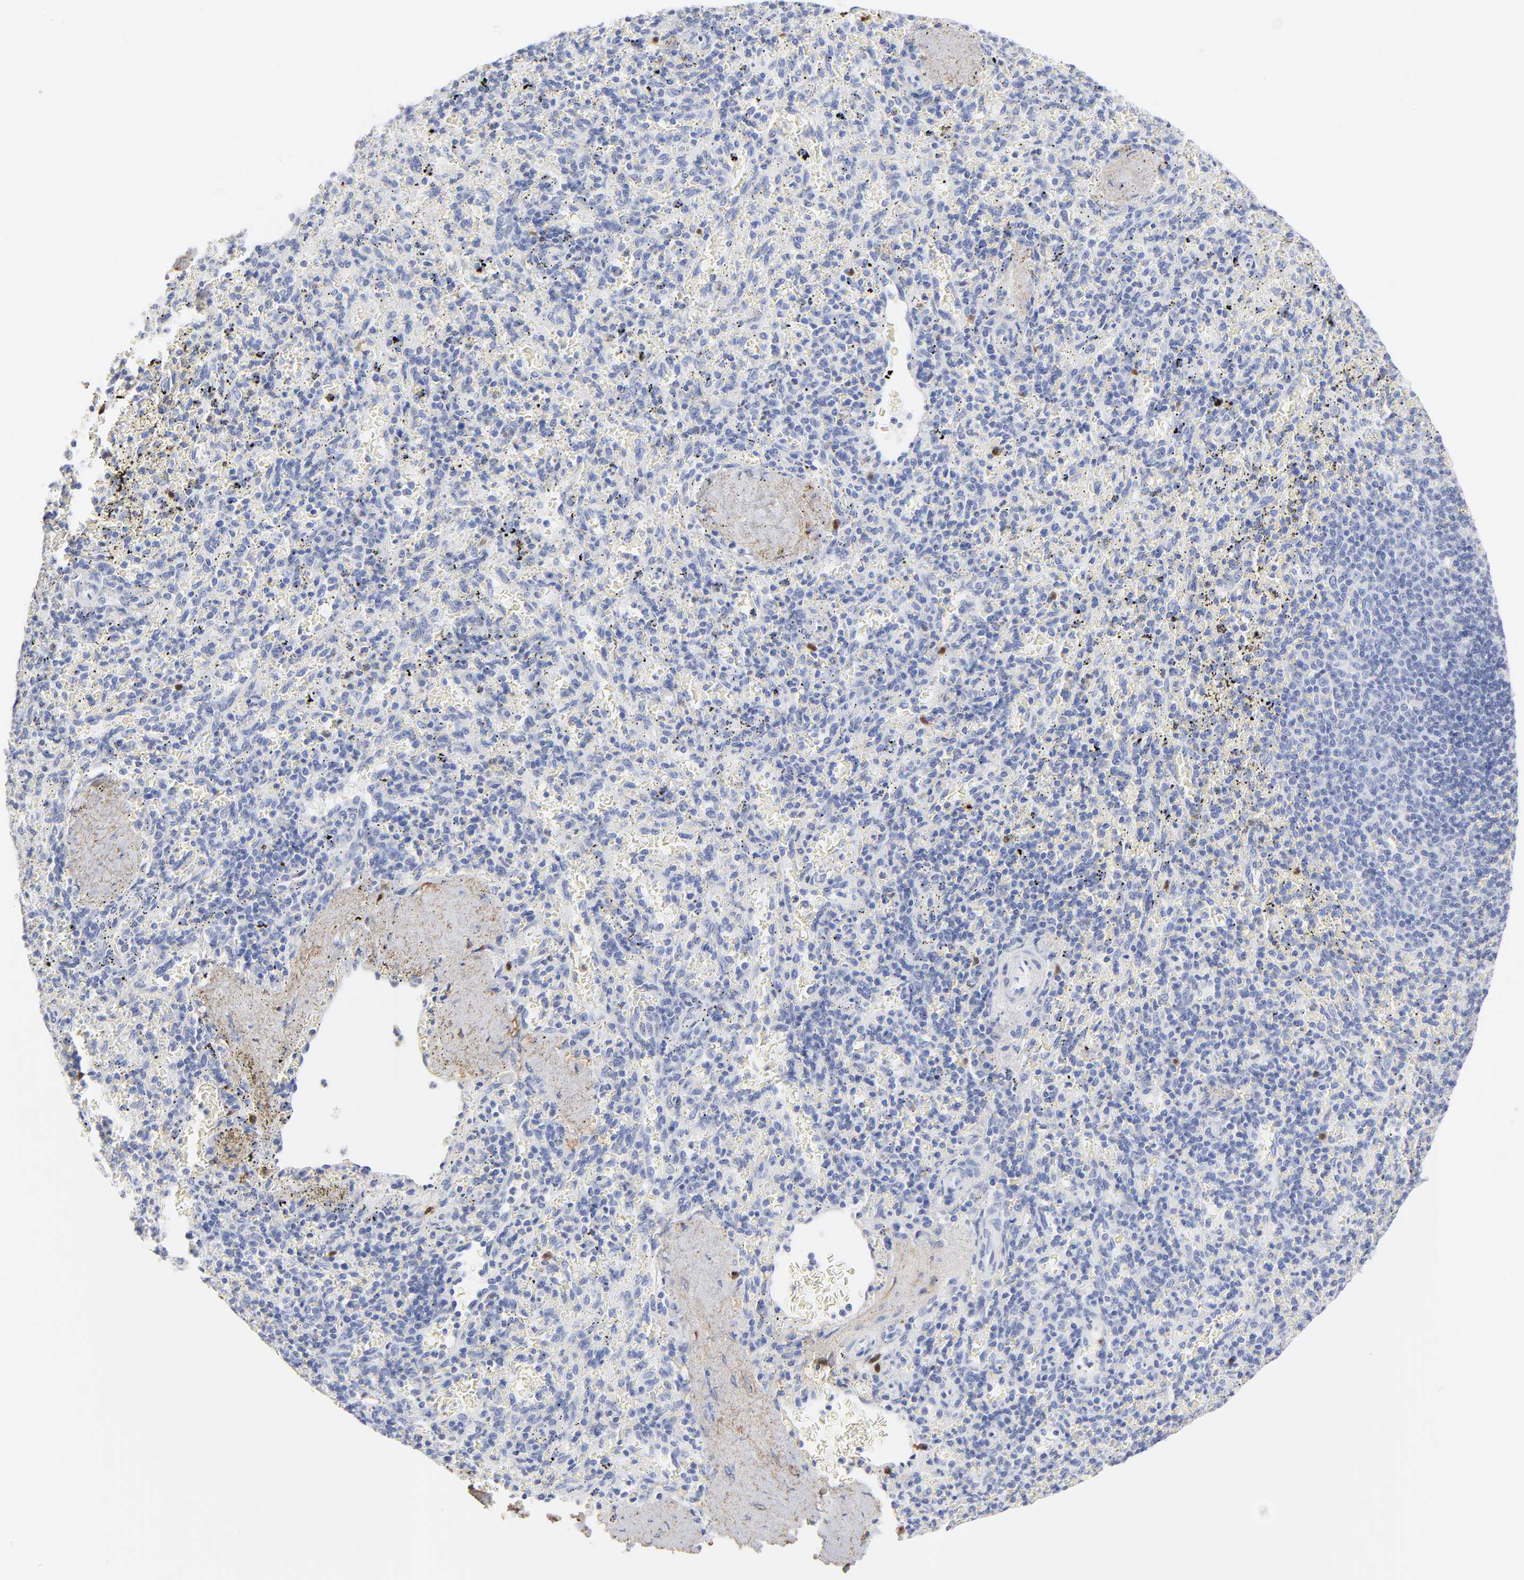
{"staining": {"intensity": "weak", "quantity": "<25%", "location": "cytoplasmic/membranous"}, "tissue": "spleen", "cell_type": "Cells in red pulp", "image_type": "normal", "snomed": [{"axis": "morphology", "description": "Normal tissue, NOS"}, {"axis": "topography", "description": "Spleen"}], "caption": "High magnification brightfield microscopy of unremarkable spleen stained with DAB (brown) and counterstained with hematoxylin (blue): cells in red pulp show no significant positivity. The staining was performed using DAB (3,3'-diaminobenzidine) to visualize the protein expression in brown, while the nuclei were stained in blue with hematoxylin (Magnification: 20x).", "gene": "AGTR1", "patient": {"sex": "female", "age": 43}}